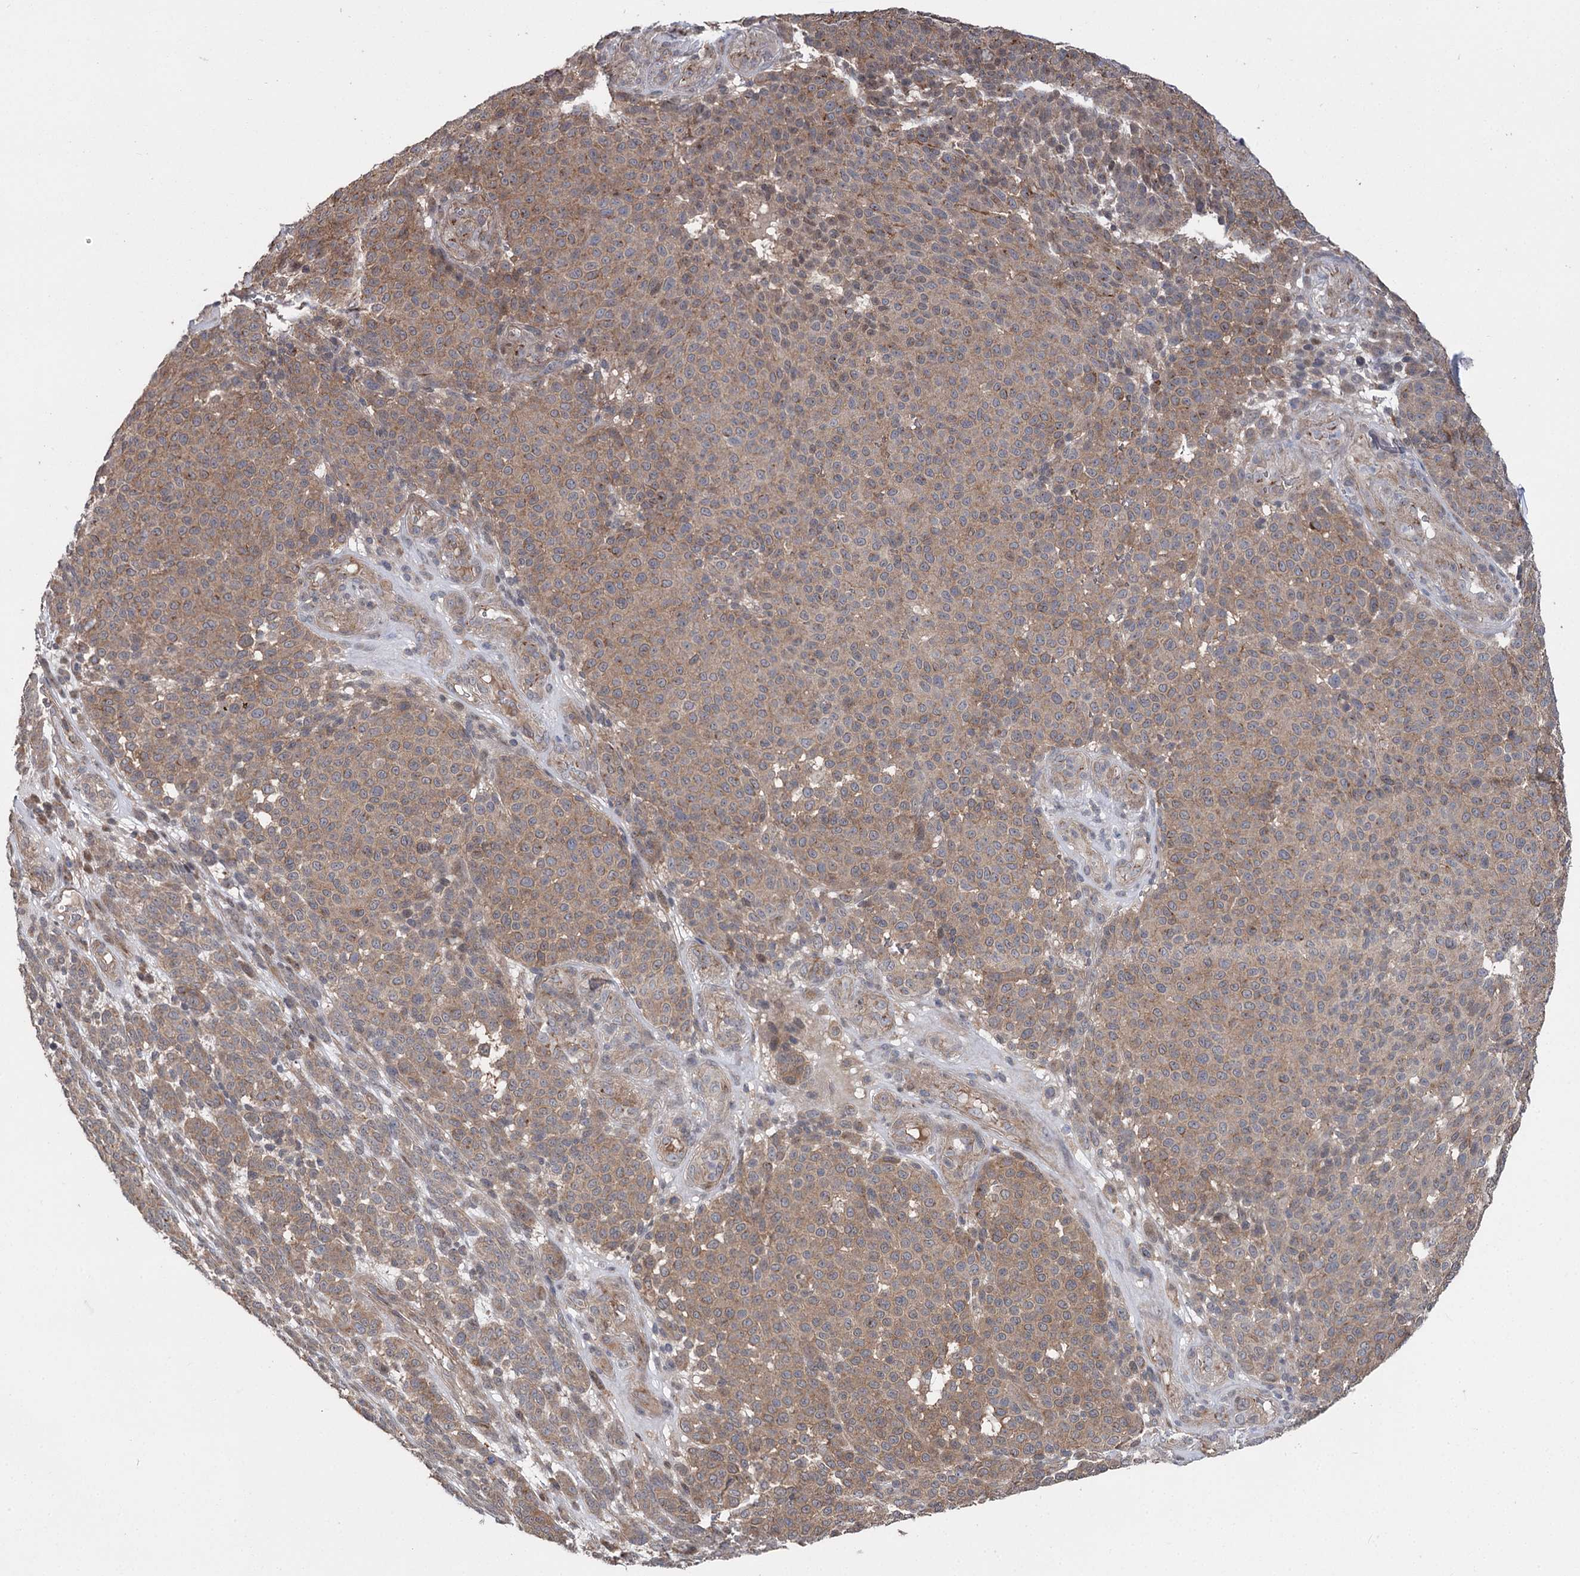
{"staining": {"intensity": "weak", "quantity": ">75%", "location": "cytoplasmic/membranous"}, "tissue": "melanoma", "cell_type": "Tumor cells", "image_type": "cancer", "snomed": [{"axis": "morphology", "description": "Malignant melanoma, NOS"}, {"axis": "topography", "description": "Skin"}], "caption": "Tumor cells display low levels of weak cytoplasmic/membranous expression in approximately >75% of cells in human melanoma.", "gene": "STX6", "patient": {"sex": "male", "age": 49}}